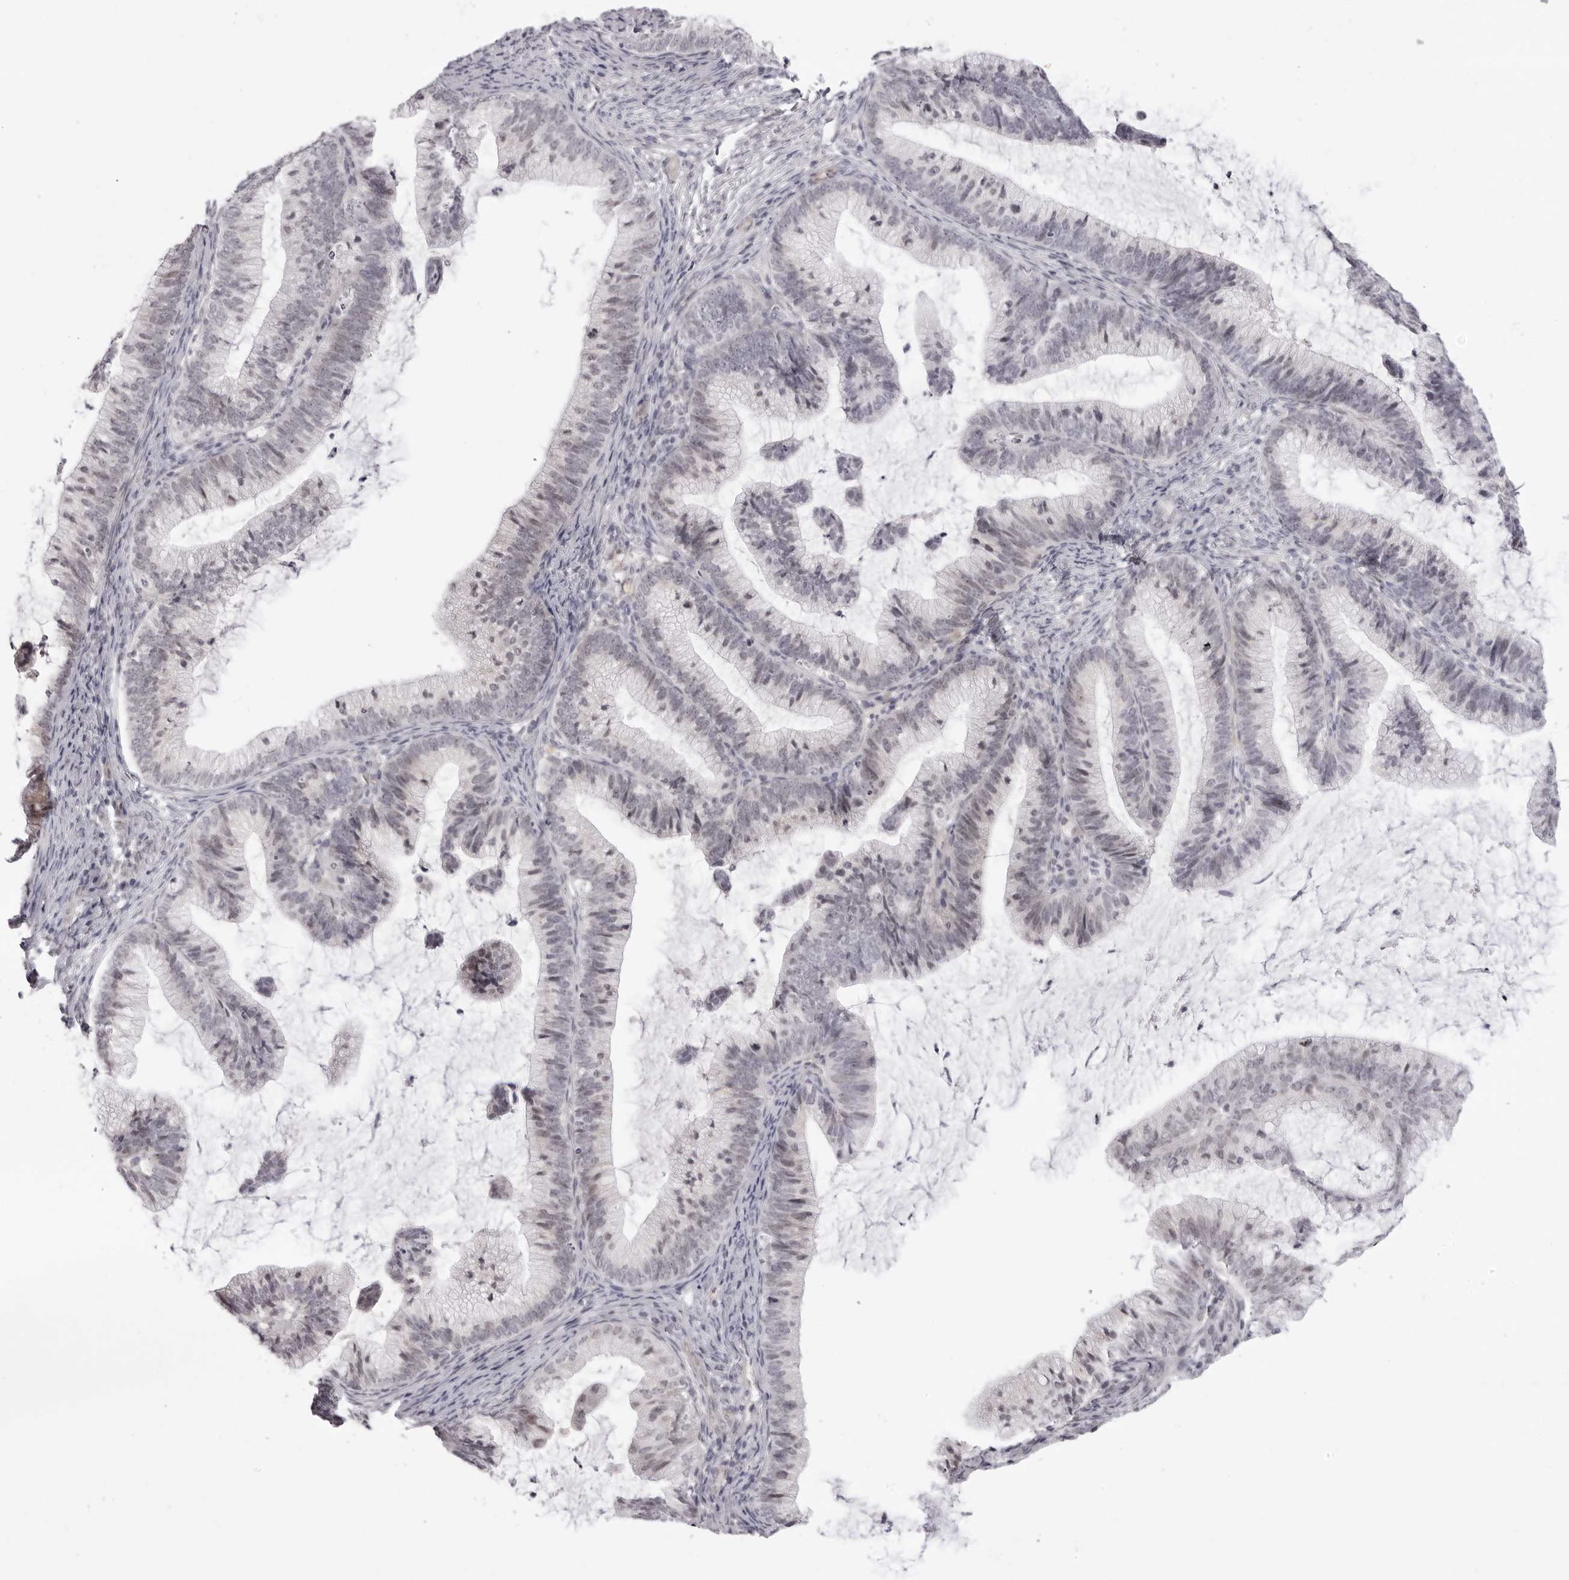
{"staining": {"intensity": "negative", "quantity": "none", "location": "none"}, "tissue": "cervical cancer", "cell_type": "Tumor cells", "image_type": "cancer", "snomed": [{"axis": "morphology", "description": "Adenocarcinoma, NOS"}, {"axis": "topography", "description": "Cervix"}], "caption": "High magnification brightfield microscopy of adenocarcinoma (cervical) stained with DAB (brown) and counterstained with hematoxylin (blue): tumor cells show no significant positivity.", "gene": "SUGCT", "patient": {"sex": "female", "age": 36}}